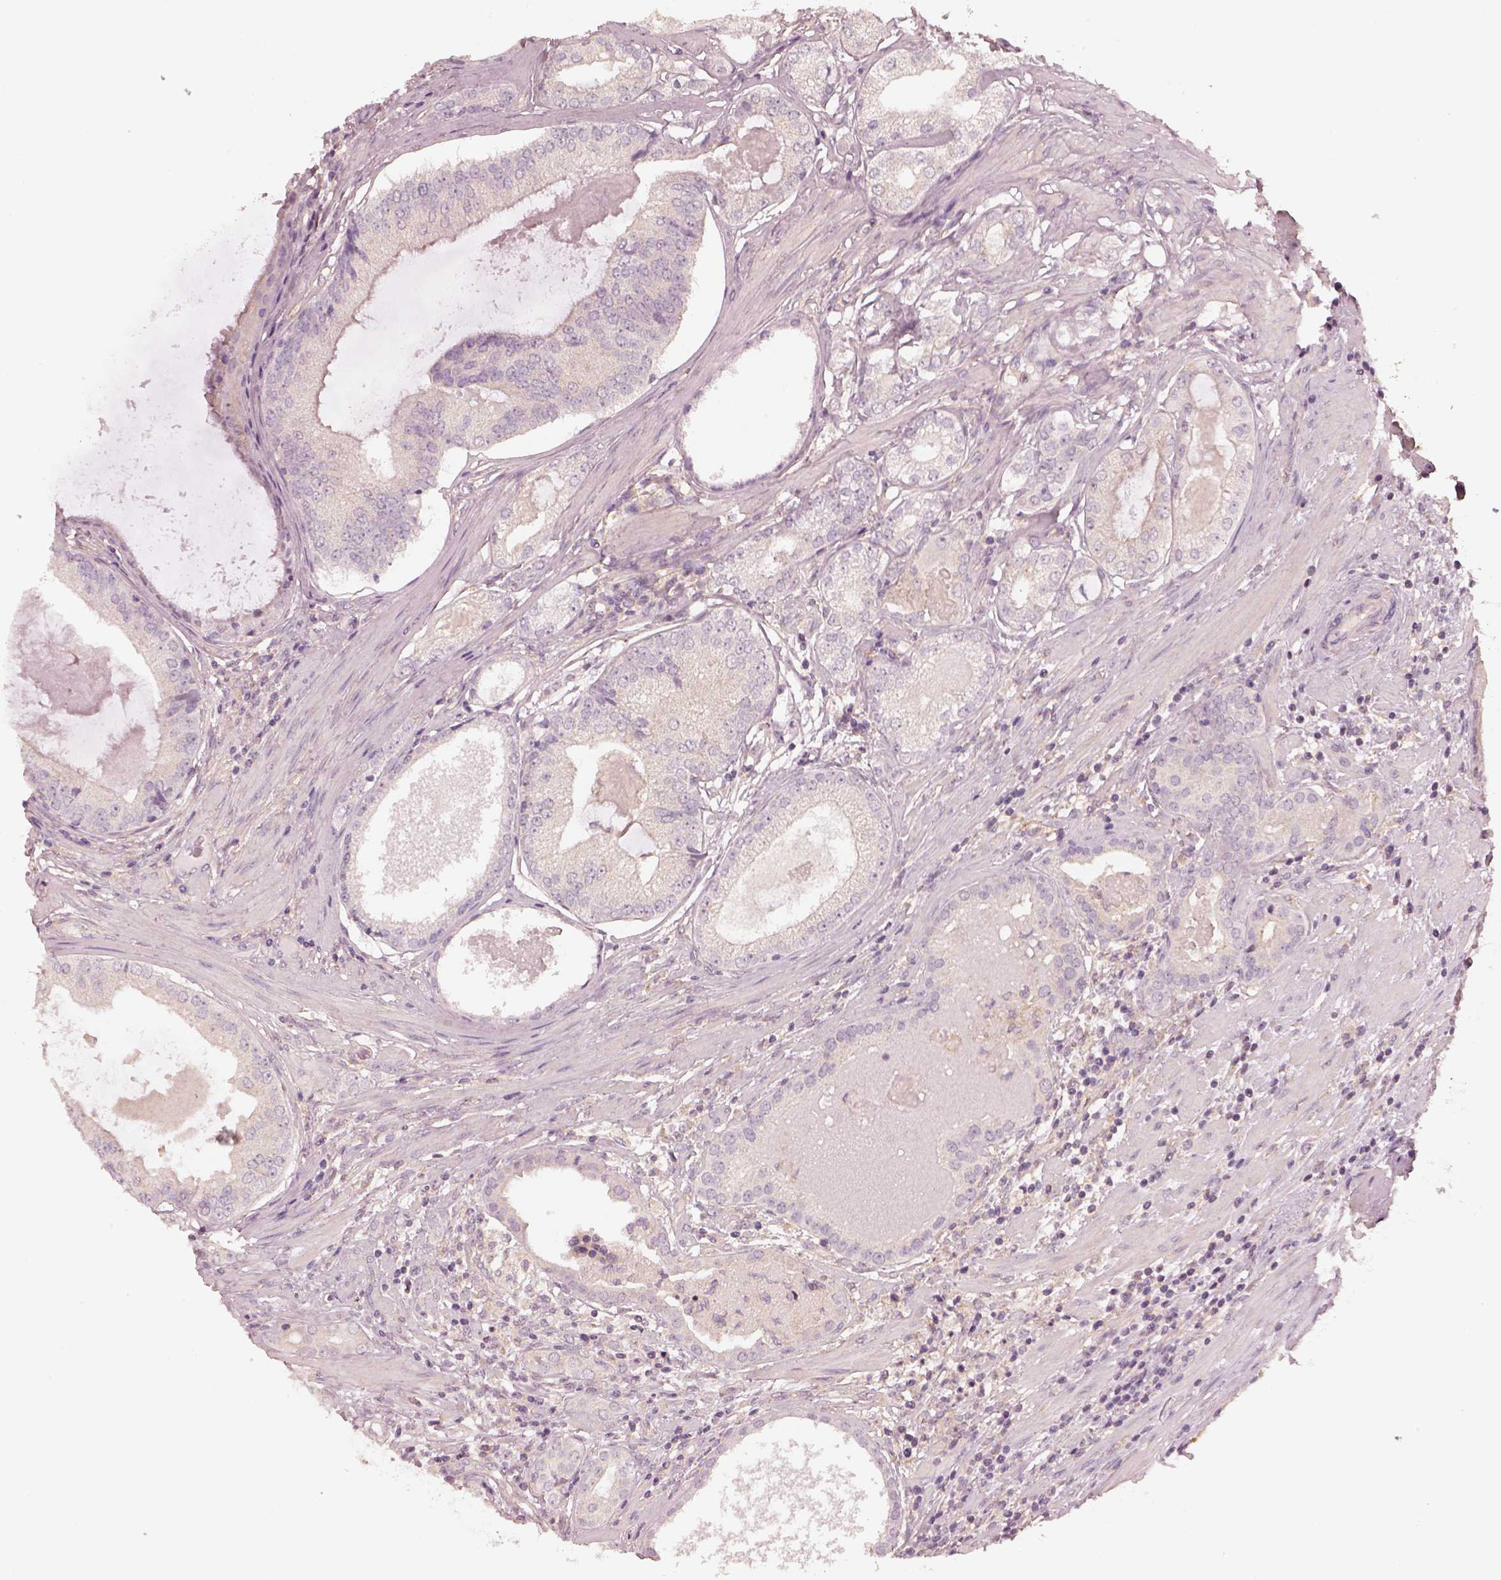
{"staining": {"intensity": "negative", "quantity": "none", "location": "none"}, "tissue": "prostate cancer", "cell_type": "Tumor cells", "image_type": "cancer", "snomed": [{"axis": "morphology", "description": "Adenocarcinoma, High grade"}, {"axis": "topography", "description": "Prostate and seminal vesicle, NOS"}], "caption": "Immunohistochemistry histopathology image of neoplastic tissue: human prostate cancer (high-grade adenocarcinoma) stained with DAB shows no significant protein expression in tumor cells. (DAB (3,3'-diaminobenzidine) IHC, high magnification).", "gene": "PRKACG", "patient": {"sex": "male", "age": 62}}